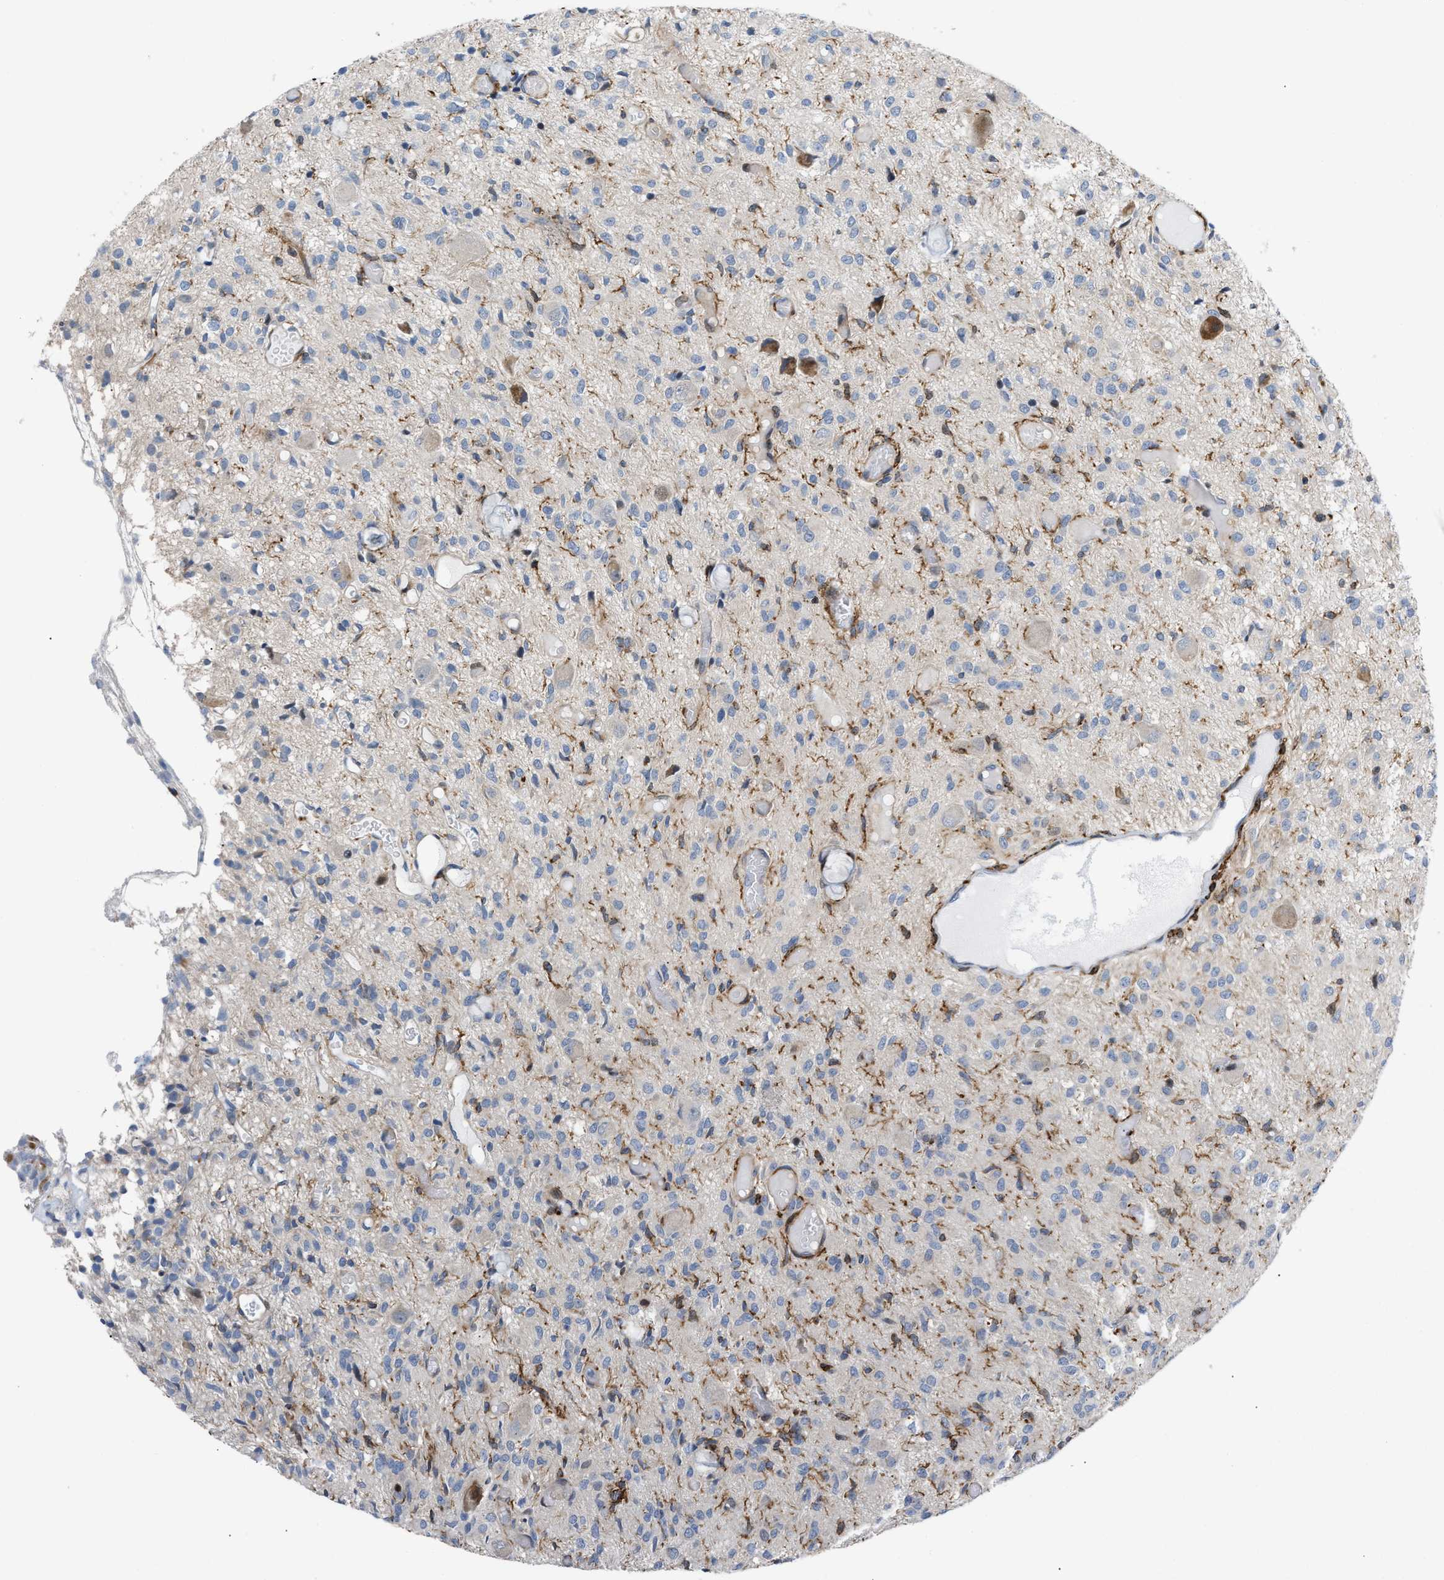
{"staining": {"intensity": "negative", "quantity": "none", "location": "none"}, "tissue": "glioma", "cell_type": "Tumor cells", "image_type": "cancer", "snomed": [{"axis": "morphology", "description": "Glioma, malignant, High grade"}, {"axis": "topography", "description": "Brain"}], "caption": "Photomicrograph shows no protein staining in tumor cells of glioma tissue.", "gene": "ATP9A", "patient": {"sex": "female", "age": 59}}